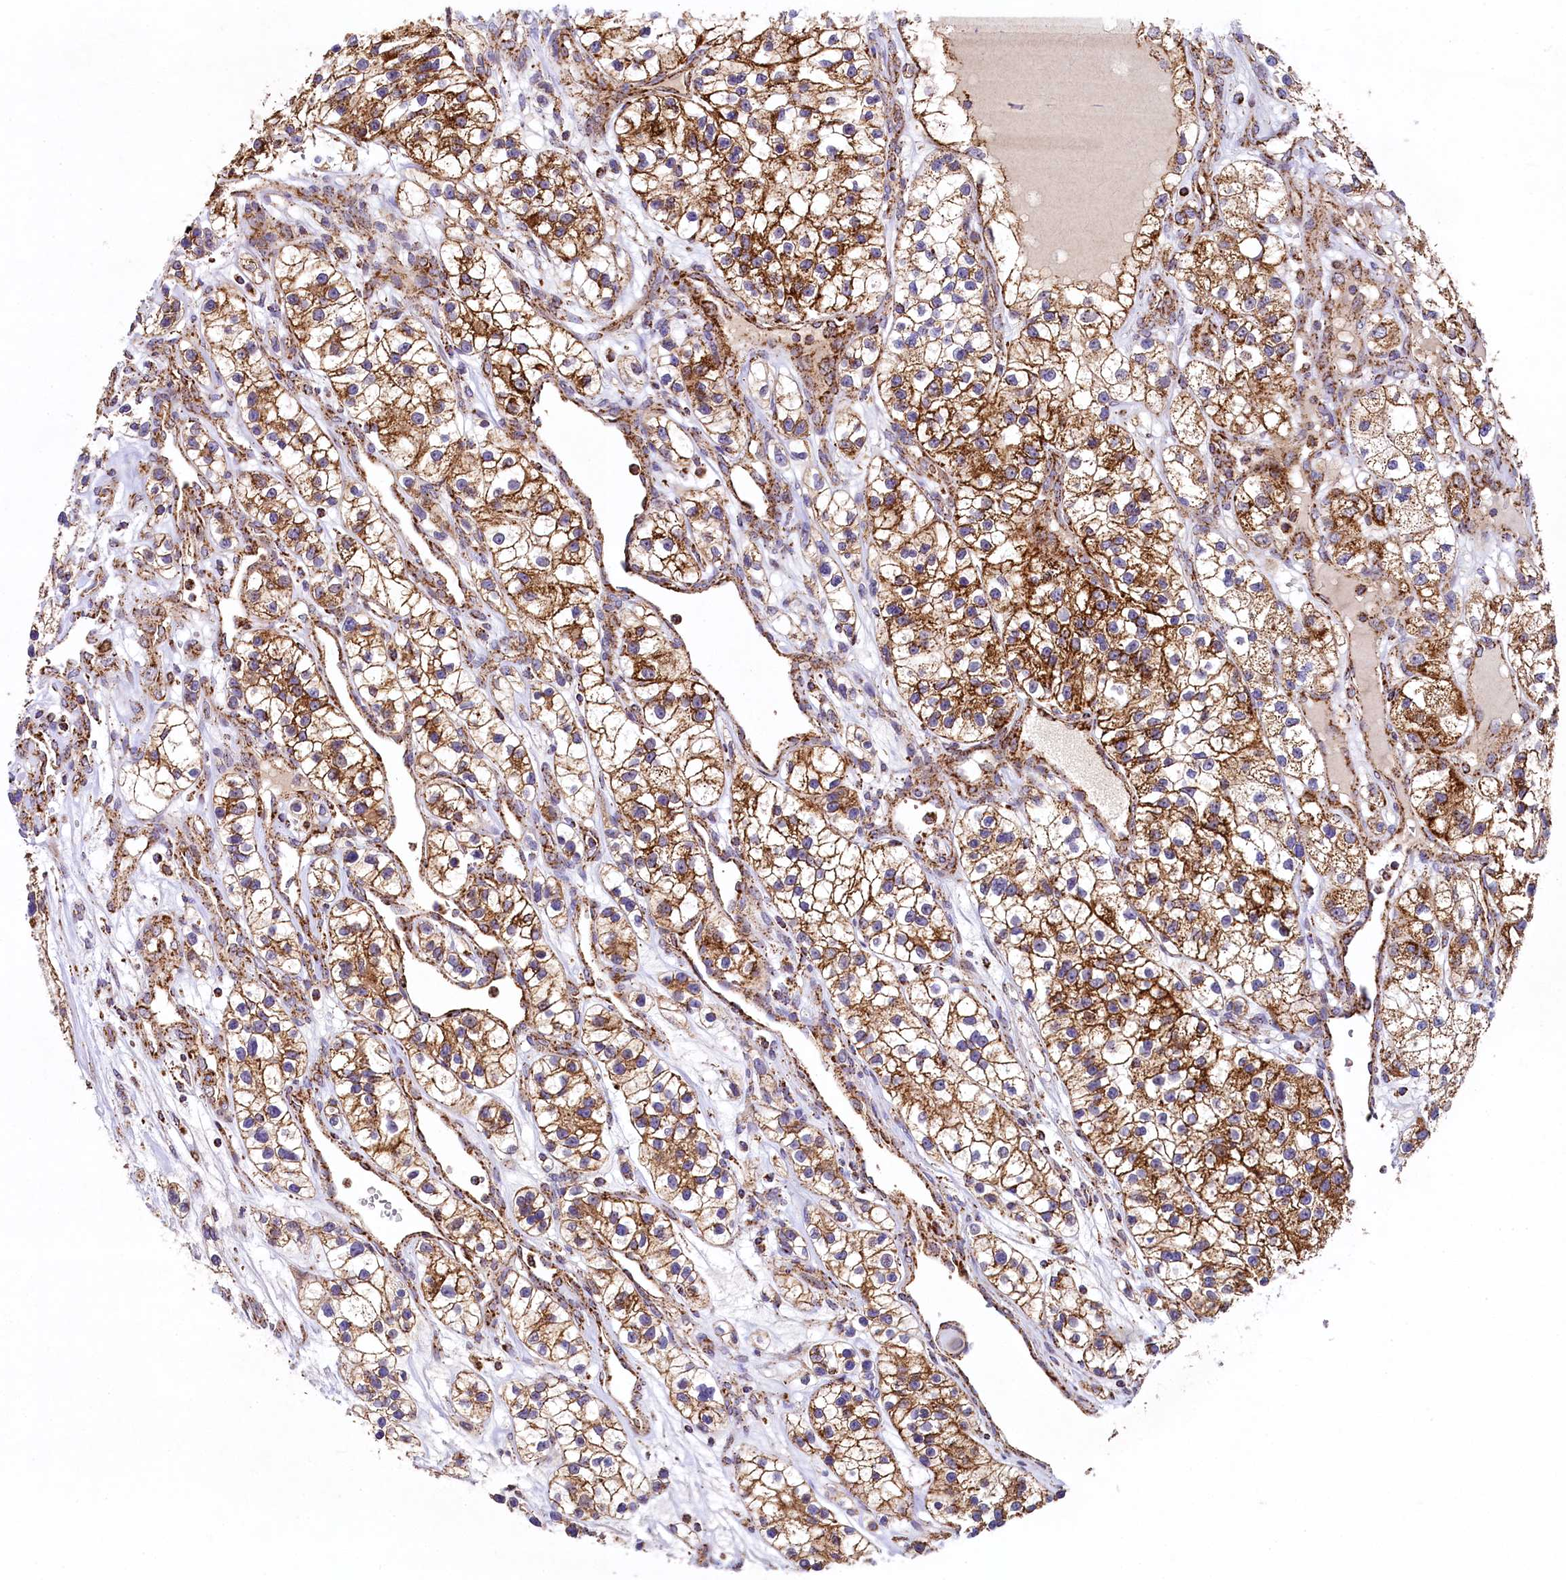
{"staining": {"intensity": "strong", "quantity": ">75%", "location": "cytoplasmic/membranous"}, "tissue": "renal cancer", "cell_type": "Tumor cells", "image_type": "cancer", "snomed": [{"axis": "morphology", "description": "Adenocarcinoma, NOS"}, {"axis": "topography", "description": "Kidney"}], "caption": "Adenocarcinoma (renal) tissue displays strong cytoplasmic/membranous expression in approximately >75% of tumor cells", "gene": "CLYBL", "patient": {"sex": "female", "age": 57}}